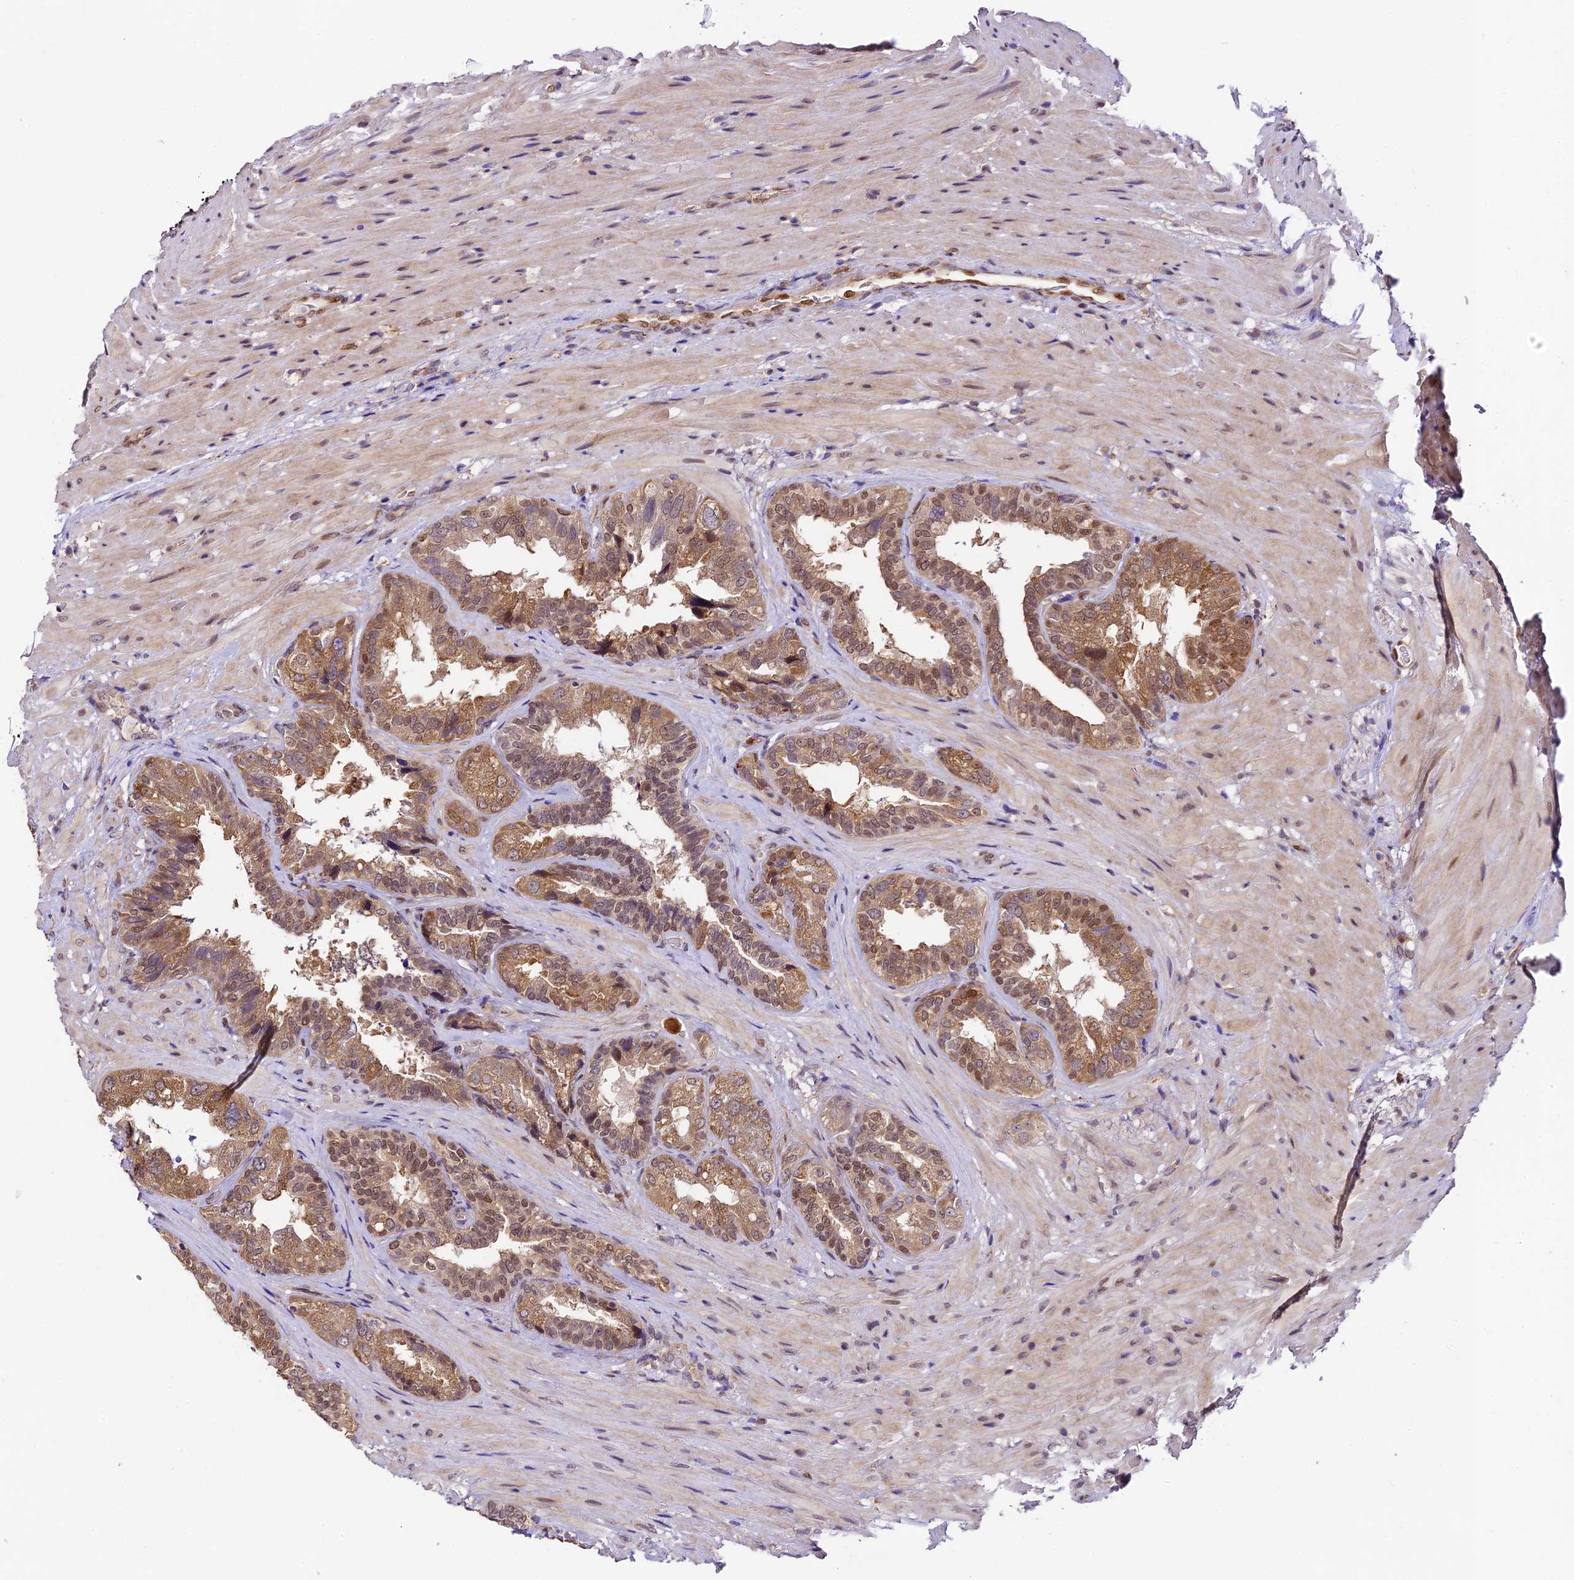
{"staining": {"intensity": "moderate", "quantity": ">75%", "location": "cytoplasmic/membranous,nuclear"}, "tissue": "seminal vesicle", "cell_type": "Glandular cells", "image_type": "normal", "snomed": [{"axis": "morphology", "description": "Normal tissue, NOS"}, {"axis": "topography", "description": "Seminal veicle"}, {"axis": "topography", "description": "Peripheral nerve tissue"}], "caption": "A photomicrograph of human seminal vesicle stained for a protein demonstrates moderate cytoplasmic/membranous,nuclear brown staining in glandular cells. (DAB IHC, brown staining for protein, blue staining for nuclei).", "gene": "TRIM22", "patient": {"sex": "male", "age": 63}}